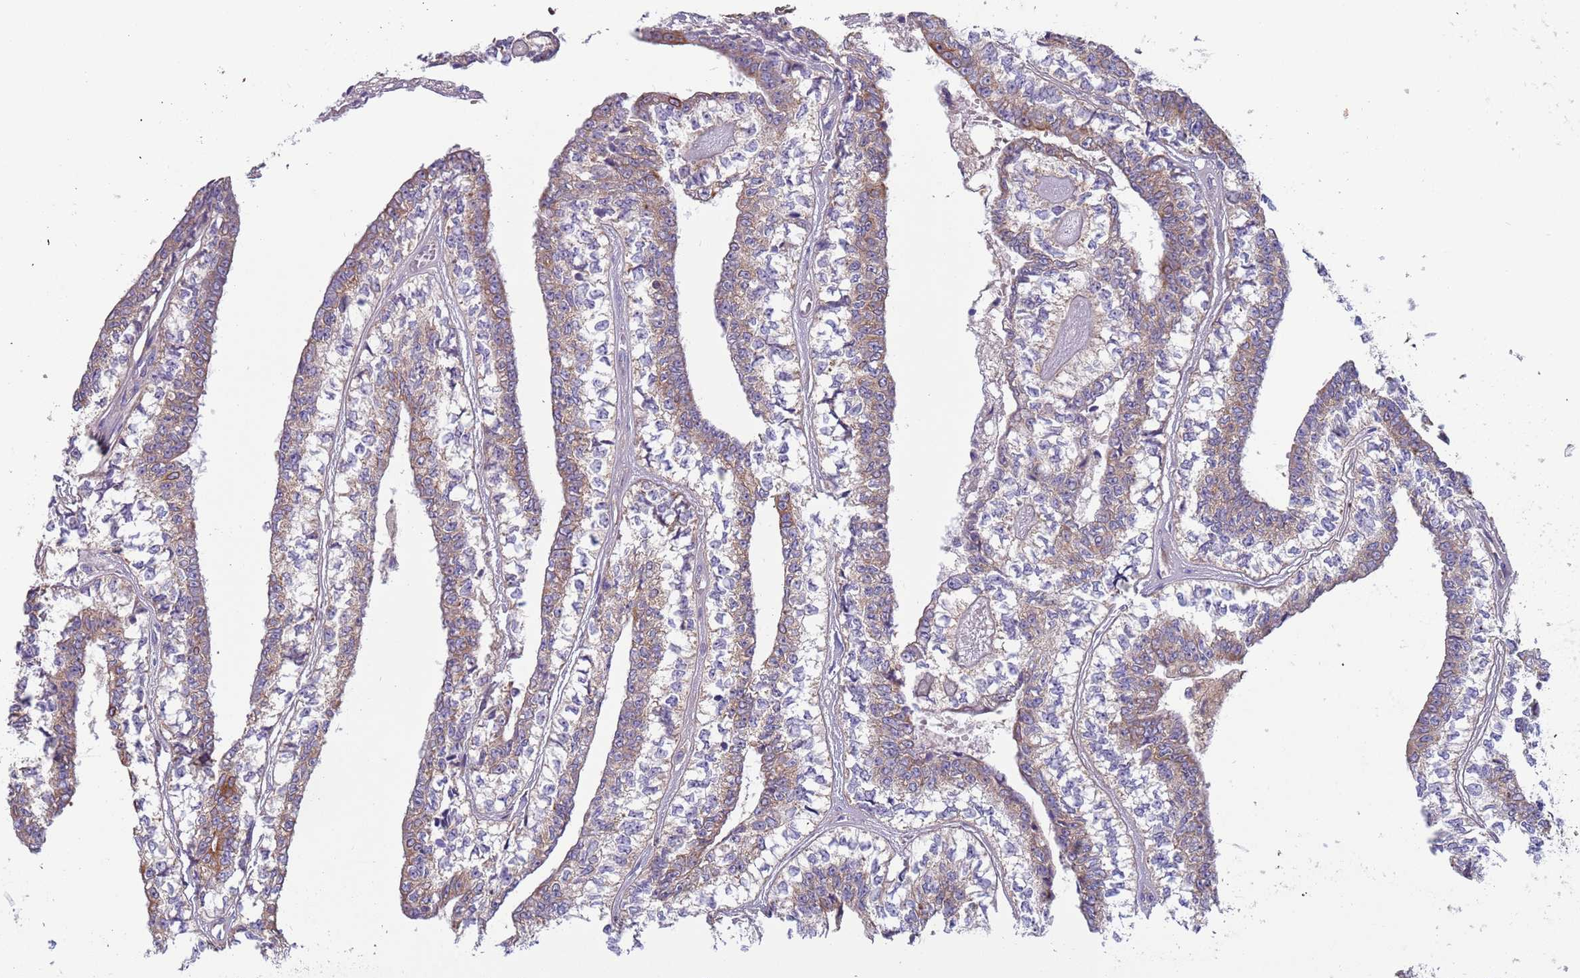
{"staining": {"intensity": "moderate", "quantity": "25%-75%", "location": "cytoplasmic/membranous"}, "tissue": "head and neck cancer", "cell_type": "Tumor cells", "image_type": "cancer", "snomed": [{"axis": "morphology", "description": "Adenocarcinoma, NOS"}, {"axis": "topography", "description": "Head-Neck"}], "caption": "A brown stain labels moderate cytoplasmic/membranous positivity of a protein in head and neck cancer (adenocarcinoma) tumor cells.", "gene": "UQCRQ", "patient": {"sex": "female", "age": 73}}